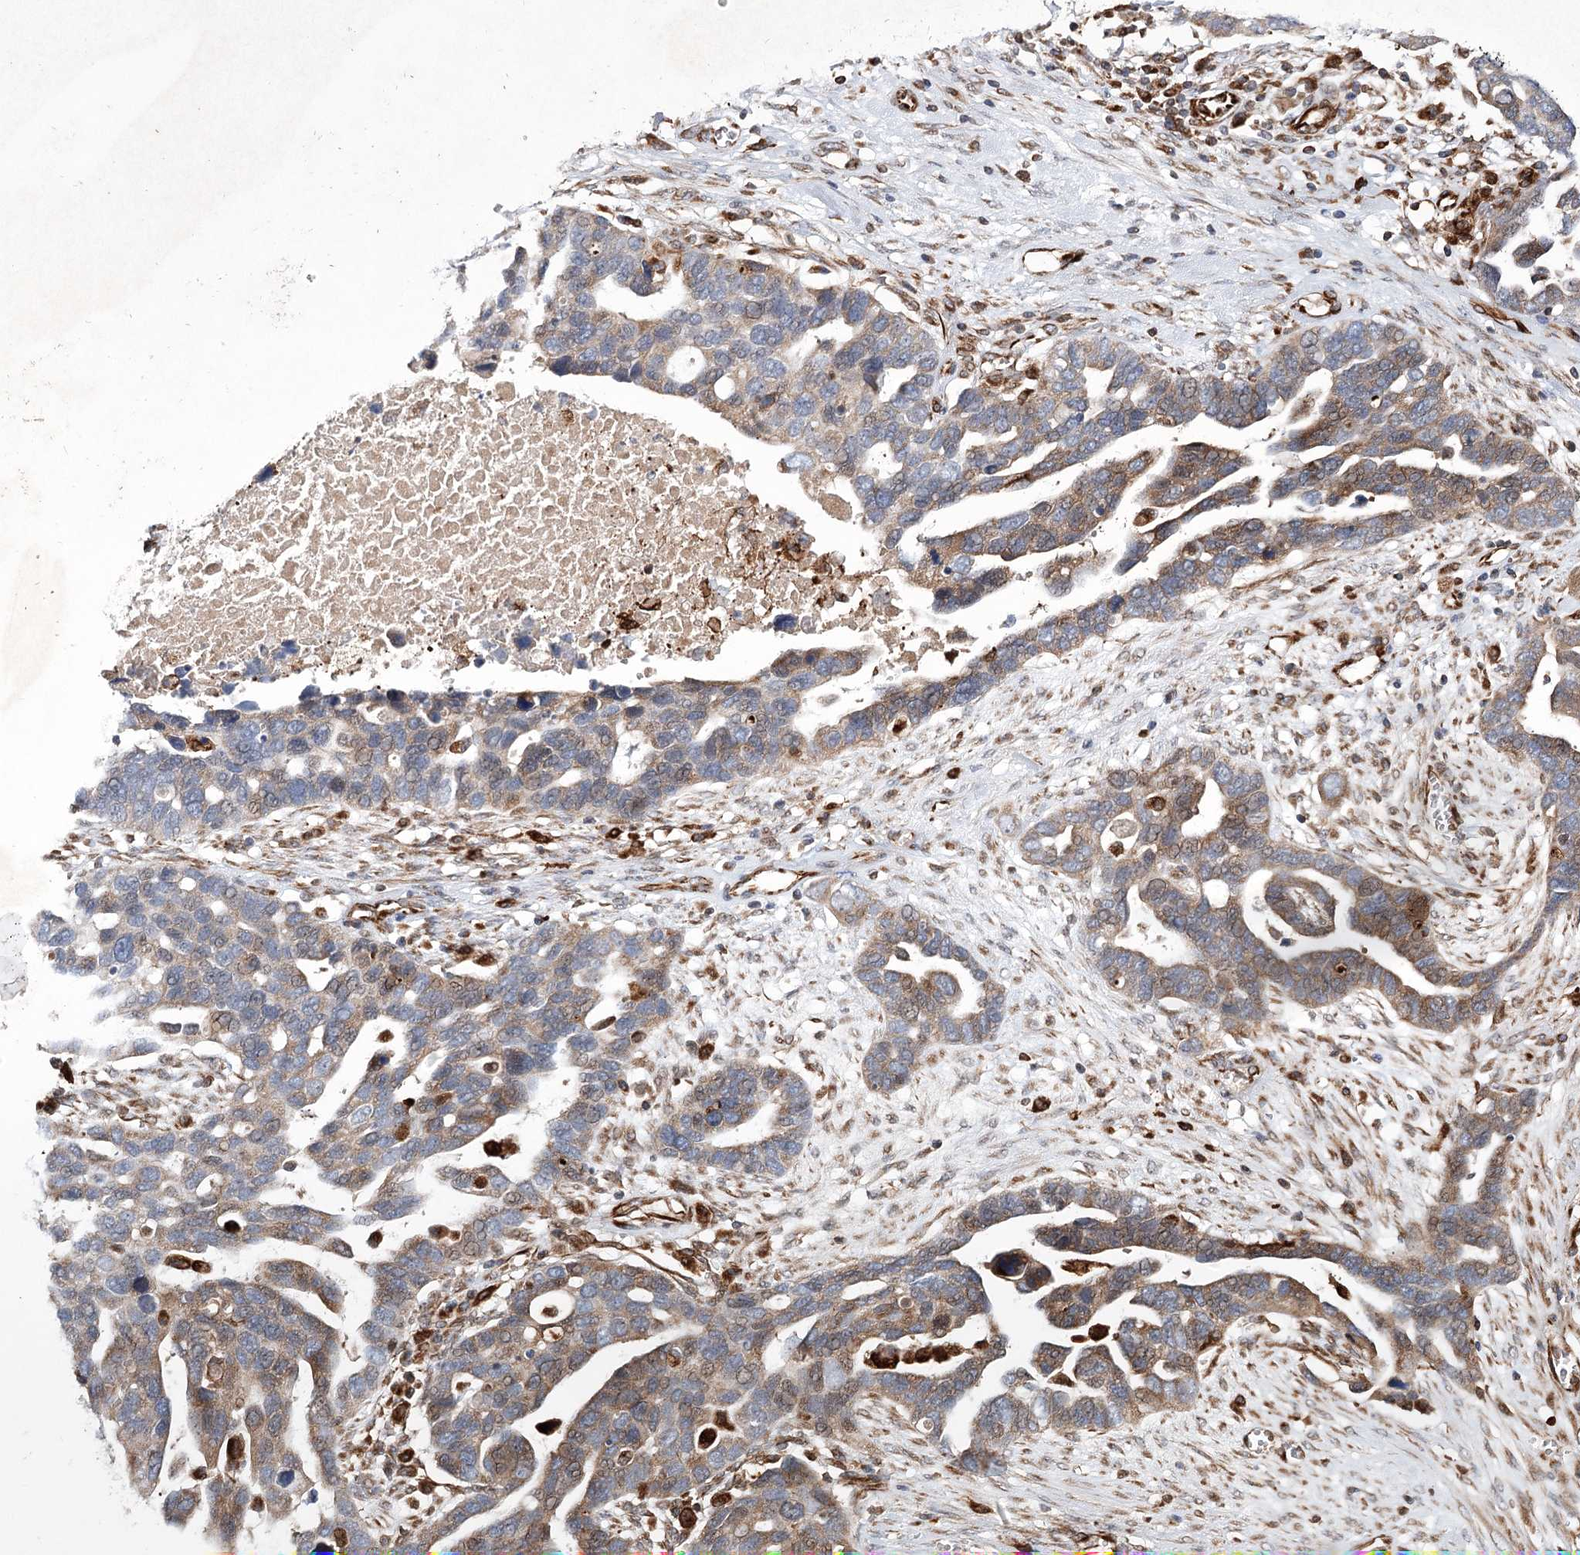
{"staining": {"intensity": "weak", "quantity": "25%-75%", "location": "cytoplasmic/membranous"}, "tissue": "ovarian cancer", "cell_type": "Tumor cells", "image_type": "cancer", "snomed": [{"axis": "morphology", "description": "Cystadenocarcinoma, serous, NOS"}, {"axis": "topography", "description": "Ovary"}], "caption": "A high-resolution image shows immunohistochemistry (IHC) staining of ovarian serous cystadenocarcinoma, which displays weak cytoplasmic/membranous staining in about 25%-75% of tumor cells.", "gene": "DPEP2", "patient": {"sex": "female", "age": 54}}